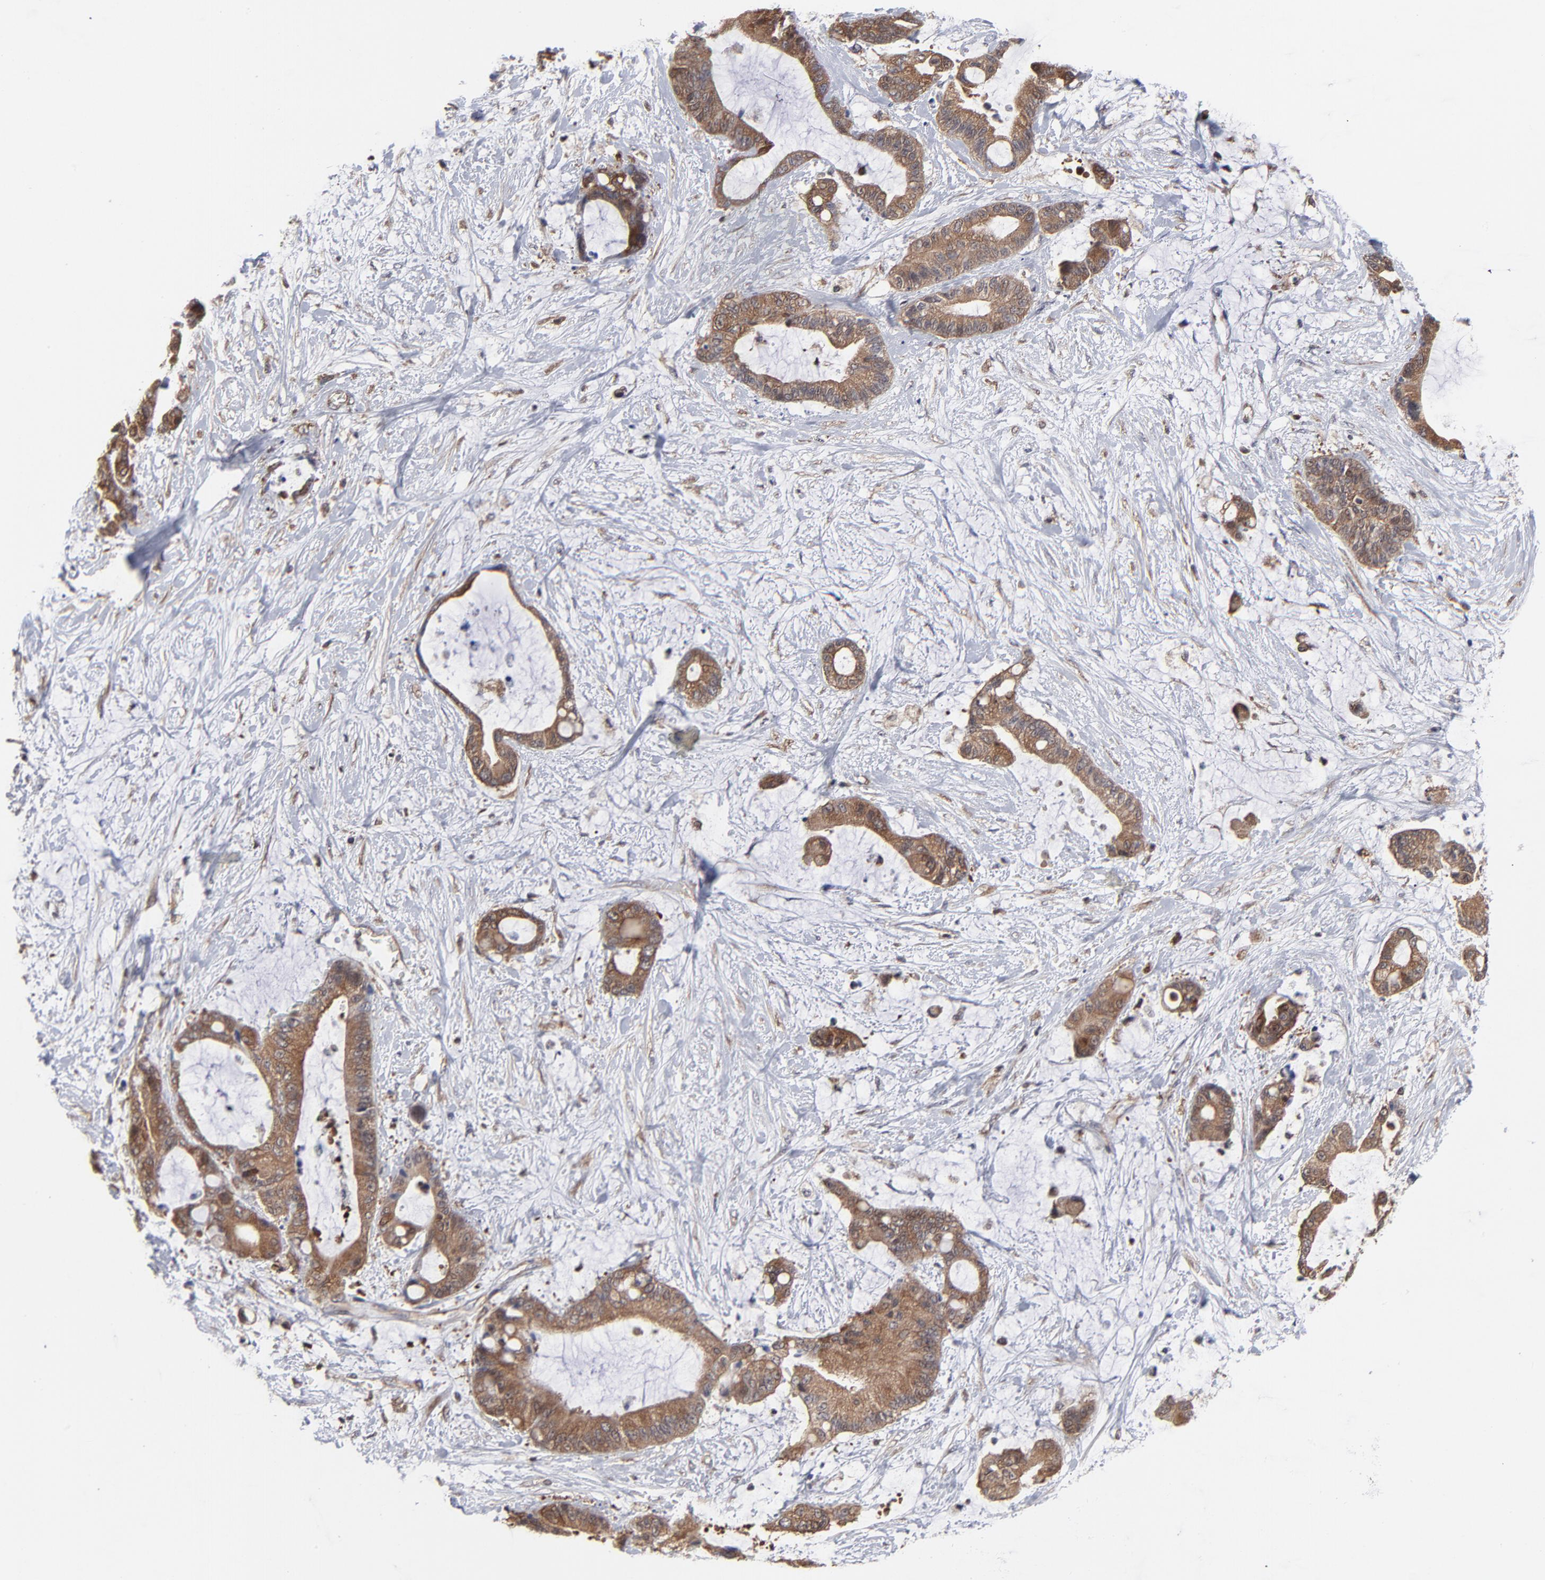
{"staining": {"intensity": "moderate", "quantity": ">75%", "location": "cytoplasmic/membranous"}, "tissue": "liver cancer", "cell_type": "Tumor cells", "image_type": "cancer", "snomed": [{"axis": "morphology", "description": "Cholangiocarcinoma"}, {"axis": "topography", "description": "Liver"}], "caption": "Immunohistochemical staining of human cholangiocarcinoma (liver) reveals medium levels of moderate cytoplasmic/membranous staining in about >75% of tumor cells.", "gene": "MAP2K1", "patient": {"sex": "female", "age": 73}}